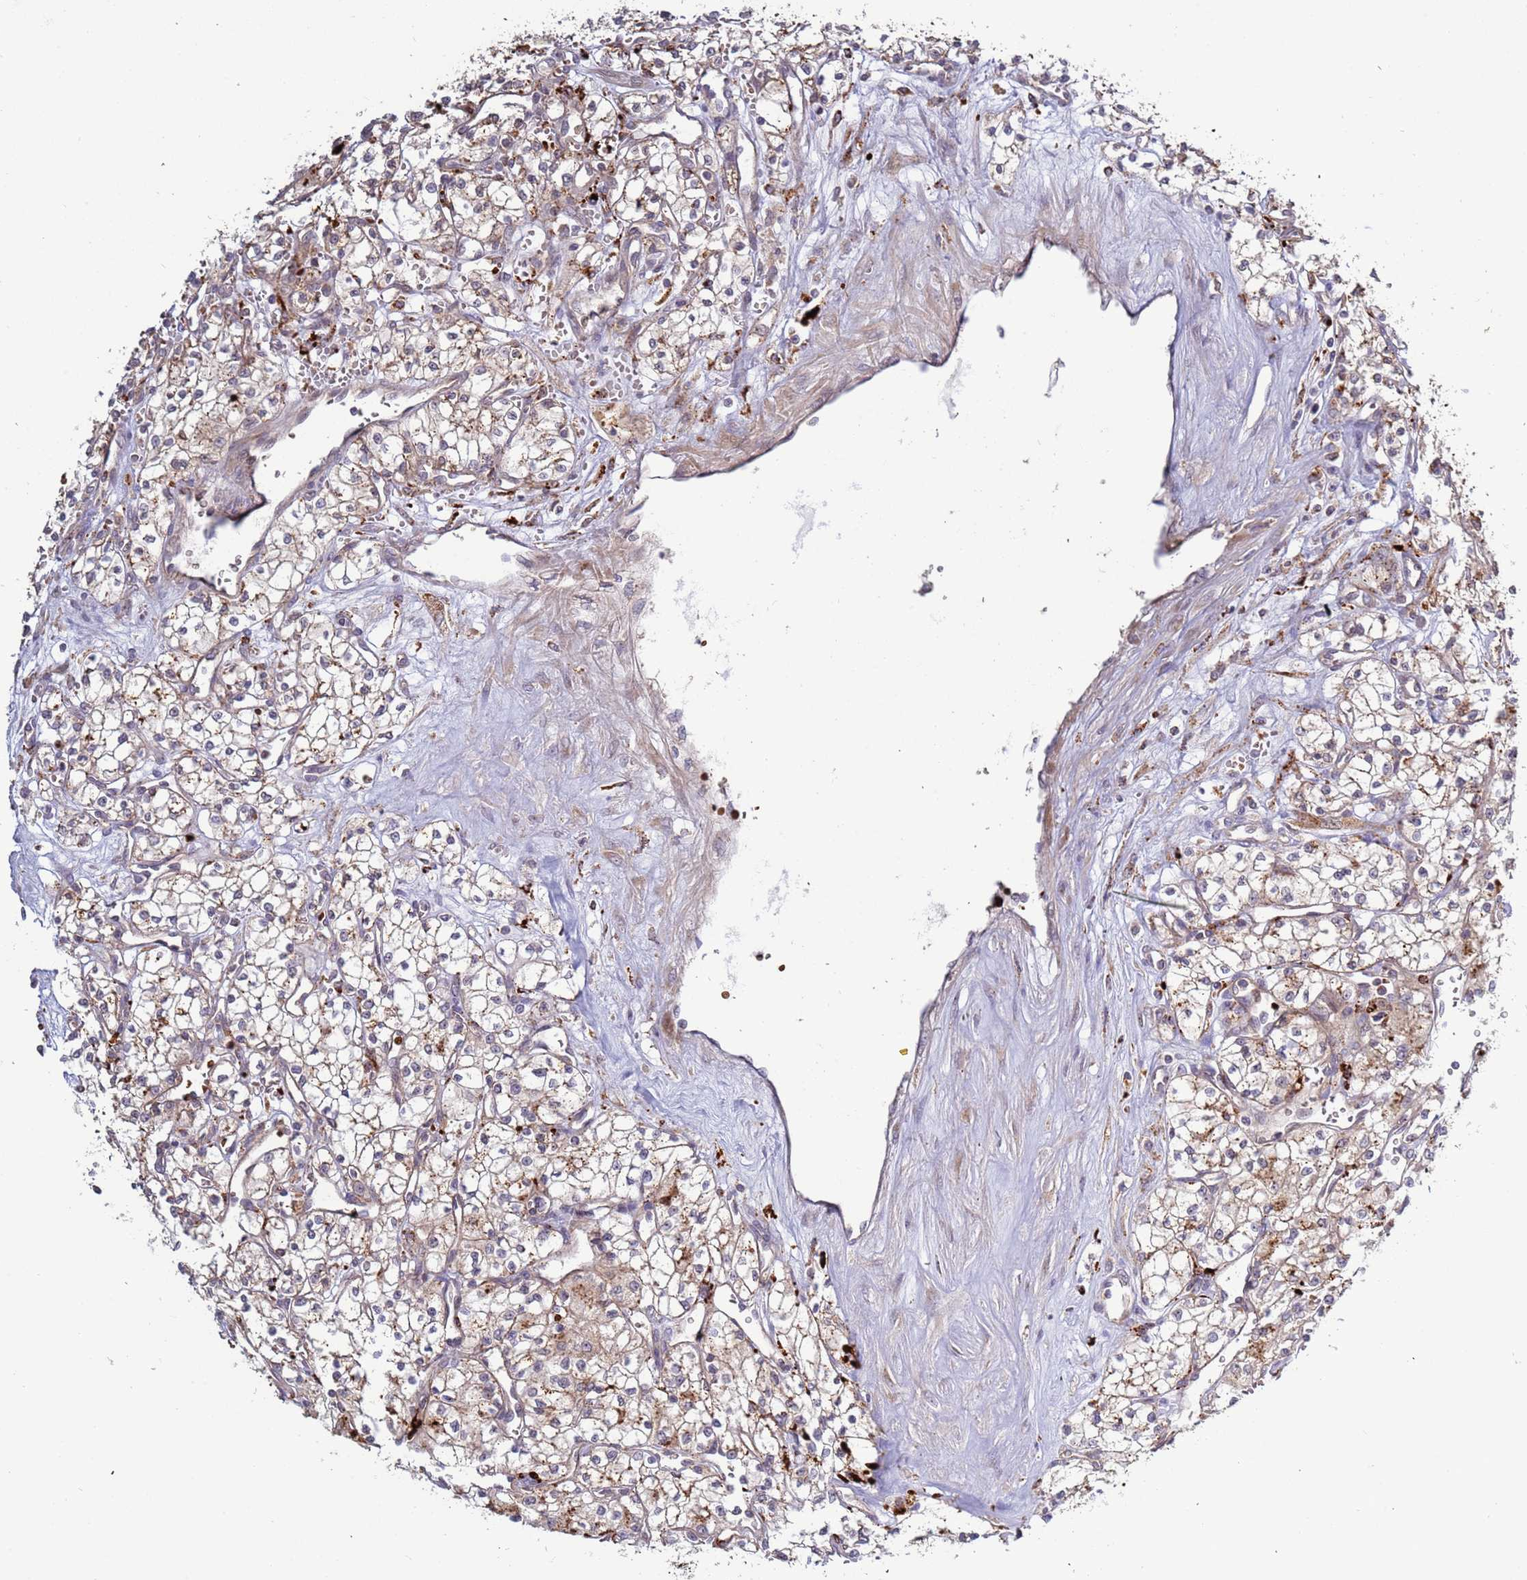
{"staining": {"intensity": "moderate", "quantity": ">75%", "location": "cytoplasmic/membranous"}, "tissue": "renal cancer", "cell_type": "Tumor cells", "image_type": "cancer", "snomed": [{"axis": "morphology", "description": "Adenocarcinoma, NOS"}, {"axis": "topography", "description": "Kidney"}], "caption": "Adenocarcinoma (renal) was stained to show a protein in brown. There is medium levels of moderate cytoplasmic/membranous staining in about >75% of tumor cells.", "gene": "VPS36", "patient": {"sex": "male", "age": 59}}